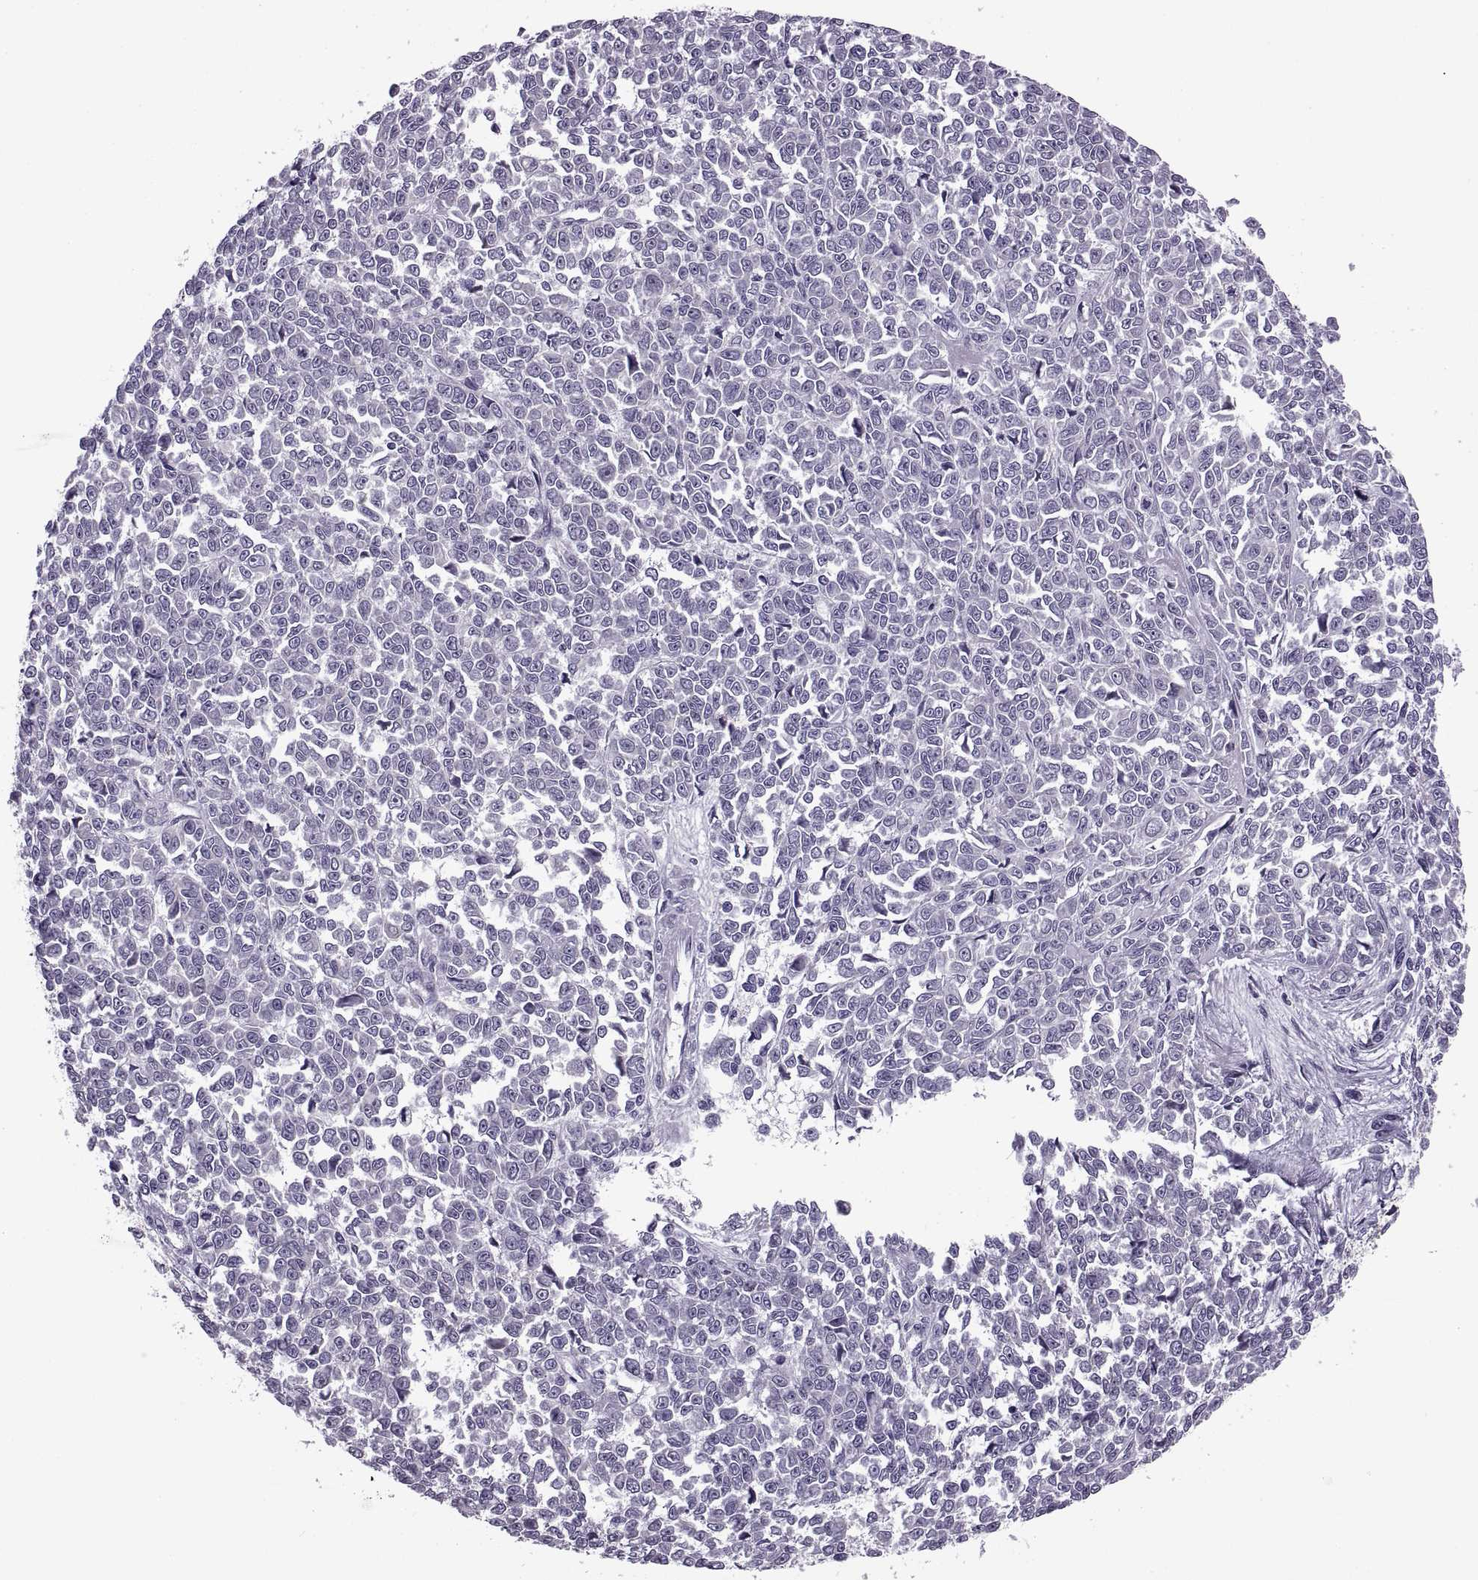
{"staining": {"intensity": "negative", "quantity": "none", "location": "none"}, "tissue": "melanoma", "cell_type": "Tumor cells", "image_type": "cancer", "snomed": [{"axis": "morphology", "description": "Malignant melanoma, NOS"}, {"axis": "topography", "description": "Skin"}], "caption": "Tumor cells show no significant protein staining in melanoma.", "gene": "LETM2", "patient": {"sex": "female", "age": 95}}